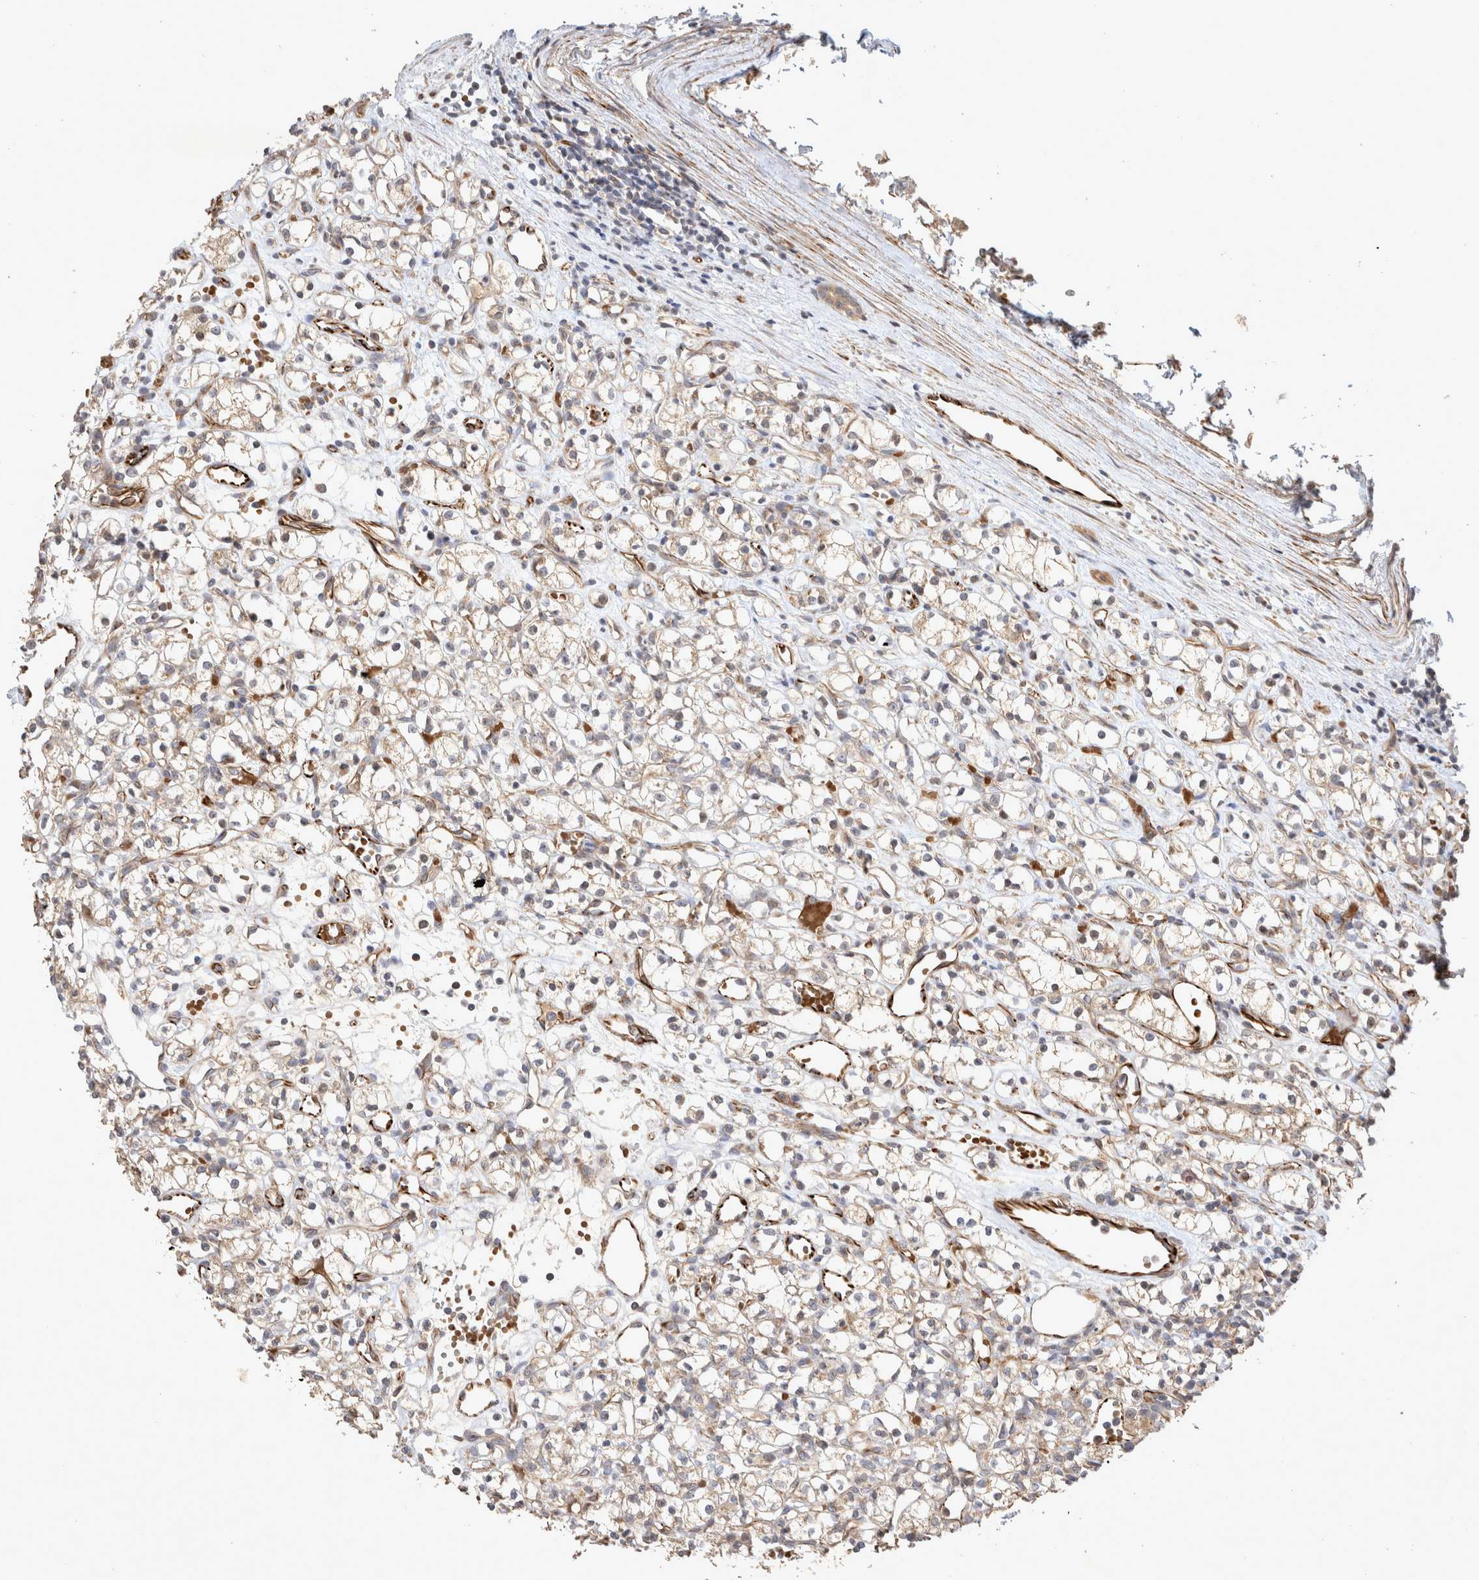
{"staining": {"intensity": "weak", "quantity": "25%-75%", "location": "cytoplasmic/membranous"}, "tissue": "renal cancer", "cell_type": "Tumor cells", "image_type": "cancer", "snomed": [{"axis": "morphology", "description": "Adenocarcinoma, NOS"}, {"axis": "topography", "description": "Kidney"}], "caption": "Immunohistochemical staining of adenocarcinoma (renal) shows low levels of weak cytoplasmic/membranous protein staining in about 25%-75% of tumor cells. (Brightfield microscopy of DAB IHC at high magnification).", "gene": "NMU", "patient": {"sex": "female", "age": 59}}